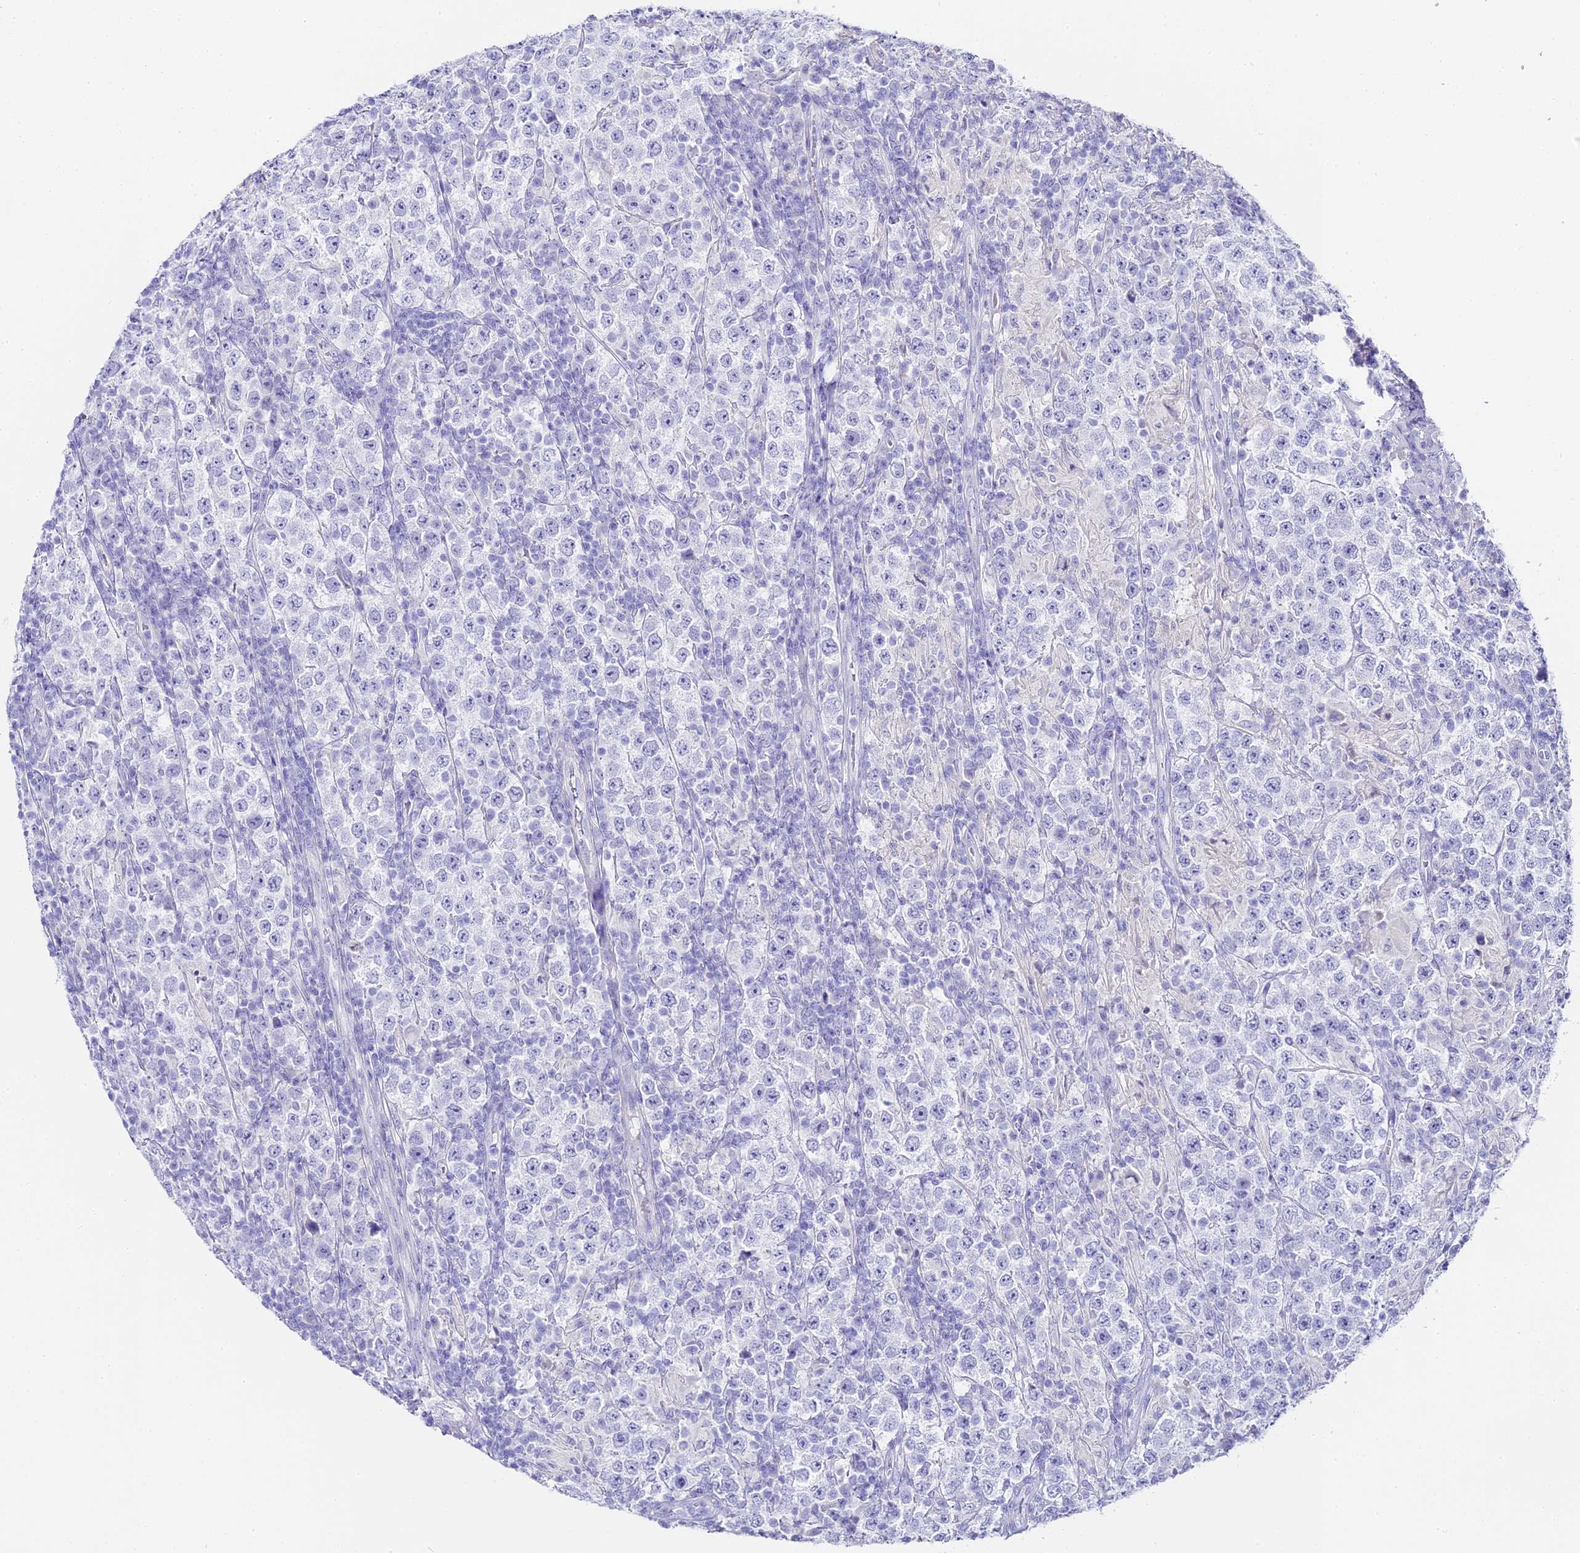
{"staining": {"intensity": "negative", "quantity": "none", "location": "none"}, "tissue": "testis cancer", "cell_type": "Tumor cells", "image_type": "cancer", "snomed": [{"axis": "morphology", "description": "Normal tissue, NOS"}, {"axis": "morphology", "description": "Urothelial carcinoma, High grade"}, {"axis": "morphology", "description": "Seminoma, NOS"}, {"axis": "morphology", "description": "Carcinoma, Embryonal, NOS"}, {"axis": "topography", "description": "Urinary bladder"}, {"axis": "topography", "description": "Testis"}], "caption": "Seminoma (testis) stained for a protein using immunohistochemistry displays no positivity tumor cells.", "gene": "ABHD14A-ACY1", "patient": {"sex": "male", "age": 41}}